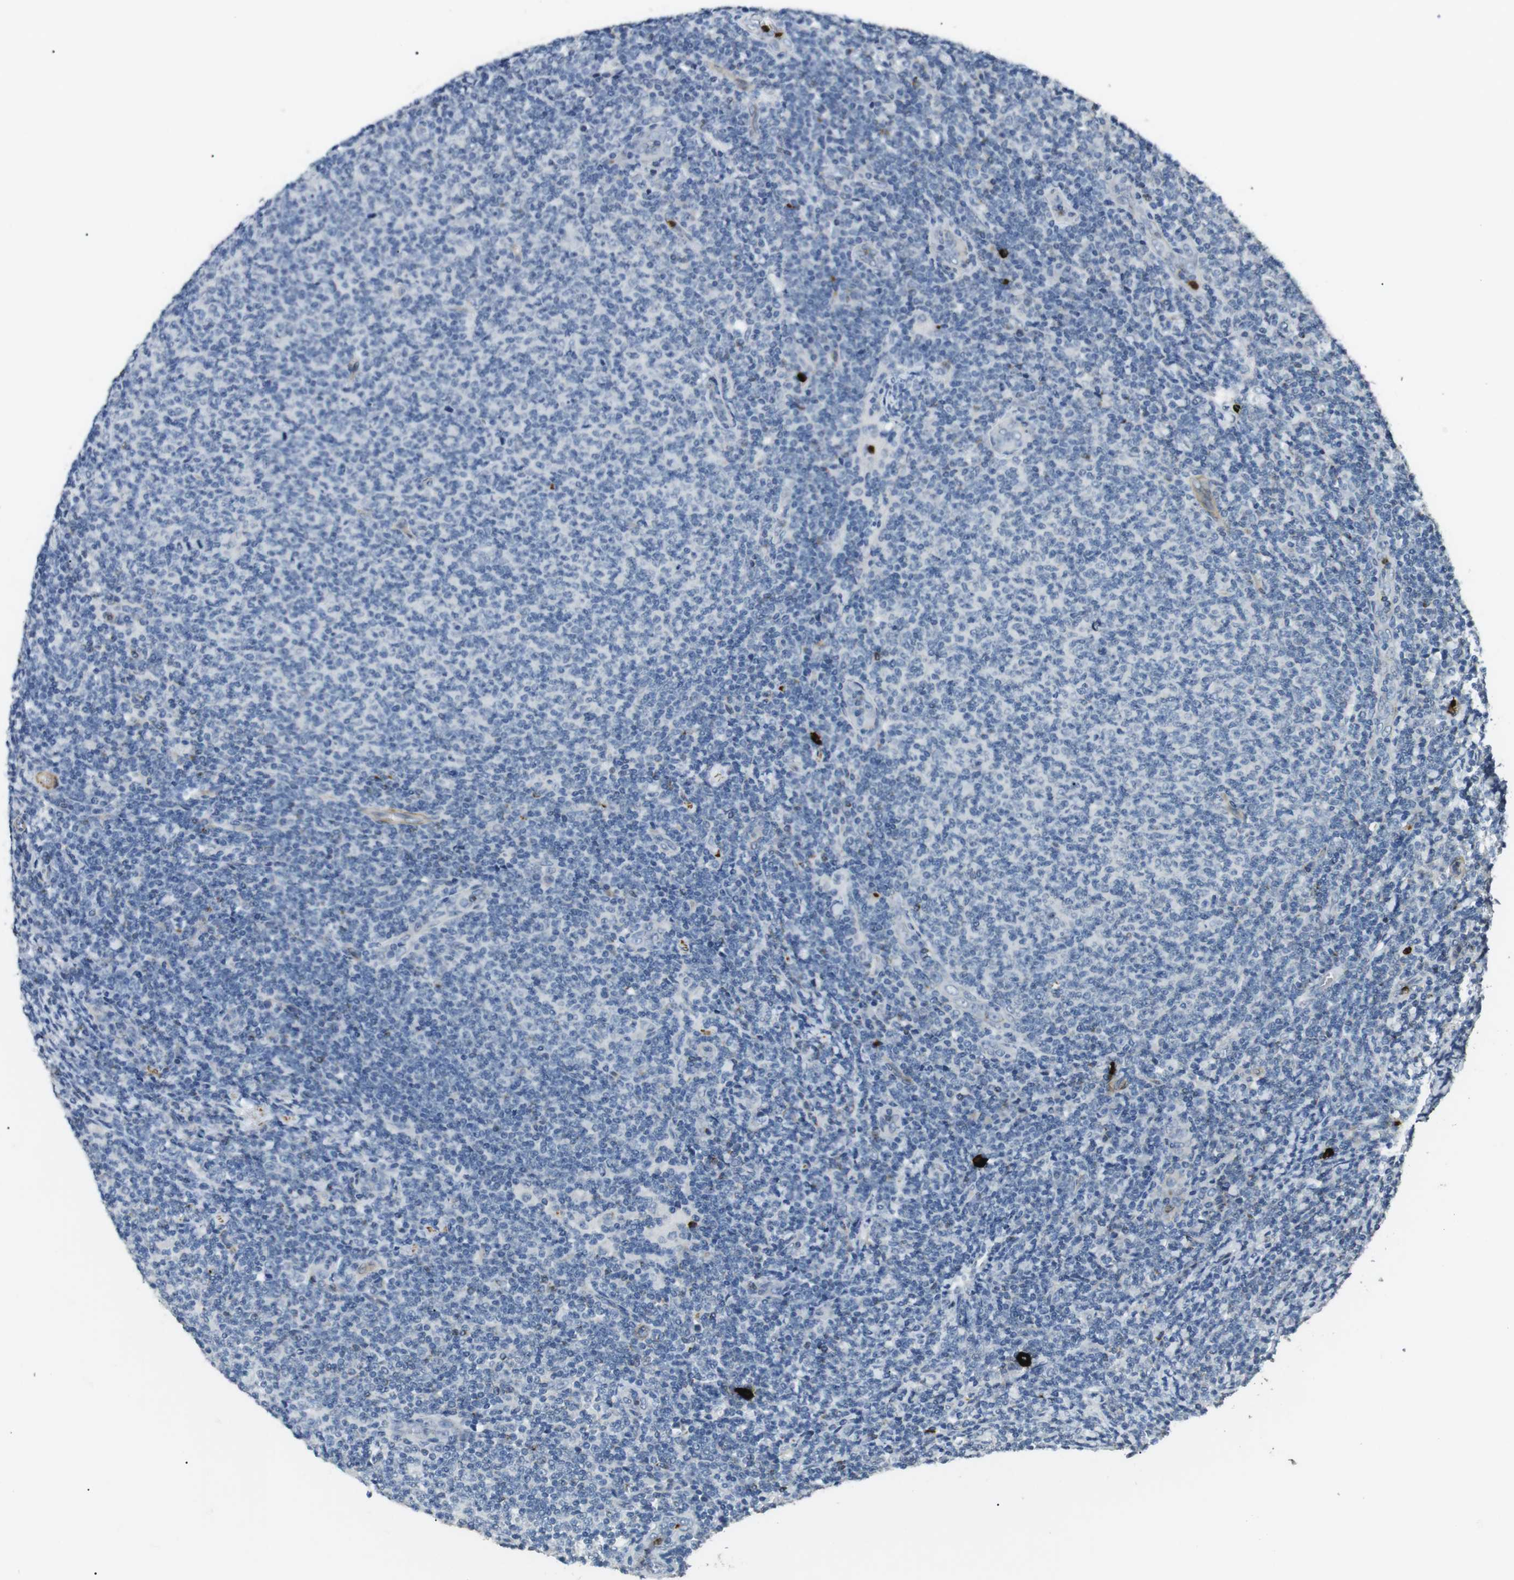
{"staining": {"intensity": "negative", "quantity": "none", "location": "none"}, "tissue": "lymphoma", "cell_type": "Tumor cells", "image_type": "cancer", "snomed": [{"axis": "morphology", "description": "Malignant lymphoma, non-Hodgkin's type, Low grade"}, {"axis": "topography", "description": "Lymph node"}], "caption": "Lymphoma was stained to show a protein in brown. There is no significant expression in tumor cells.", "gene": "GZMM", "patient": {"sex": "male", "age": 66}}